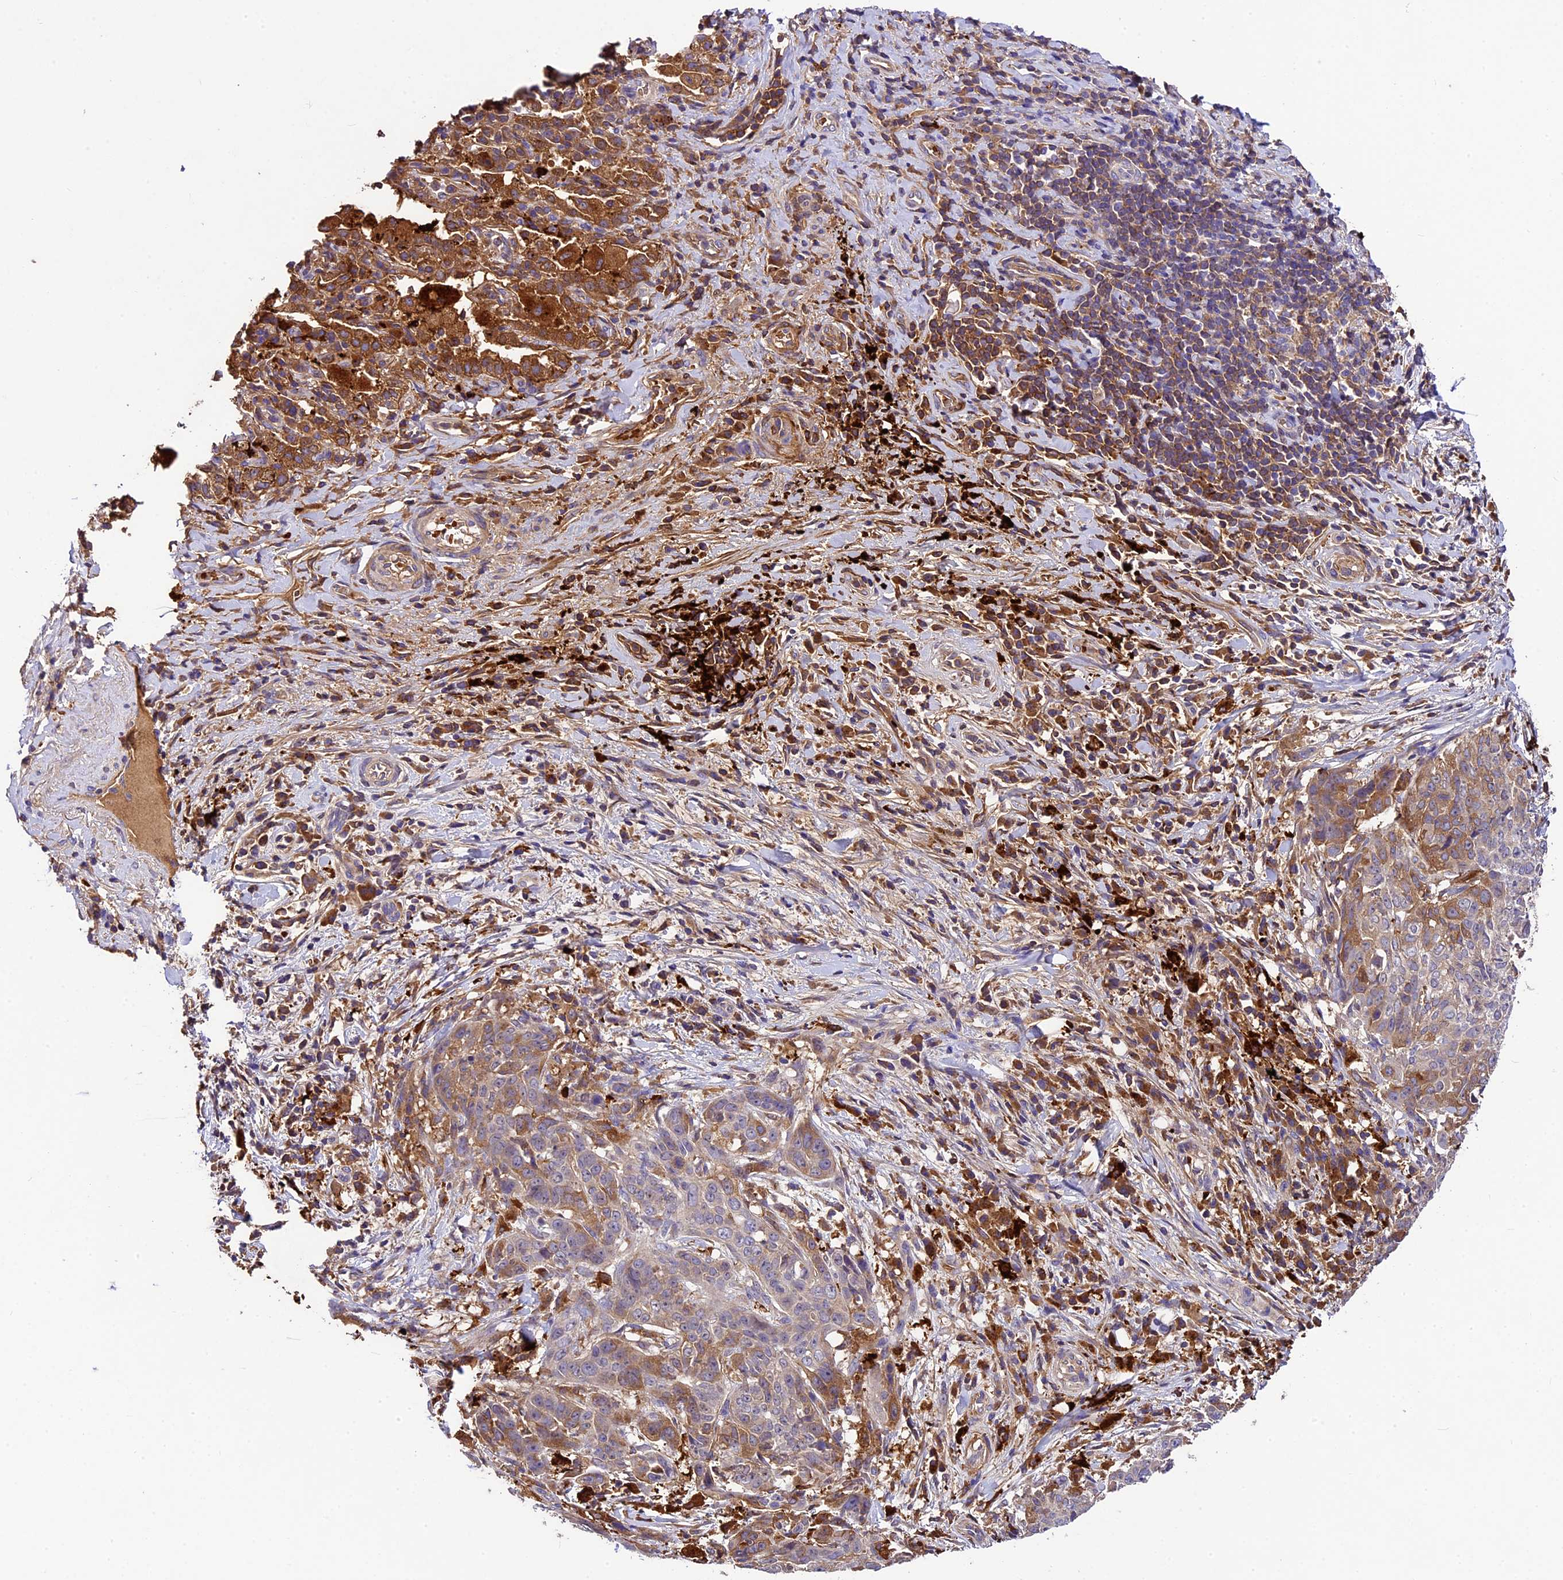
{"staining": {"intensity": "negative", "quantity": "none", "location": "none"}, "tissue": "adipose tissue", "cell_type": "Adipocytes", "image_type": "normal", "snomed": [{"axis": "morphology", "description": "Normal tissue, NOS"}, {"axis": "morphology", "description": "Squamous cell carcinoma, NOS"}, {"axis": "topography", "description": "Bronchus"}, {"axis": "topography", "description": "Lung"}], "caption": "High magnification brightfield microscopy of benign adipose tissue stained with DAB (3,3'-diaminobenzidine) (brown) and counterstained with hematoxylin (blue): adipocytes show no significant positivity. (Stains: DAB (3,3'-diaminobenzidine) immunohistochemistry with hematoxylin counter stain, Microscopy: brightfield microscopy at high magnification).", "gene": "CILP2", "patient": {"sex": "male", "age": 64}}